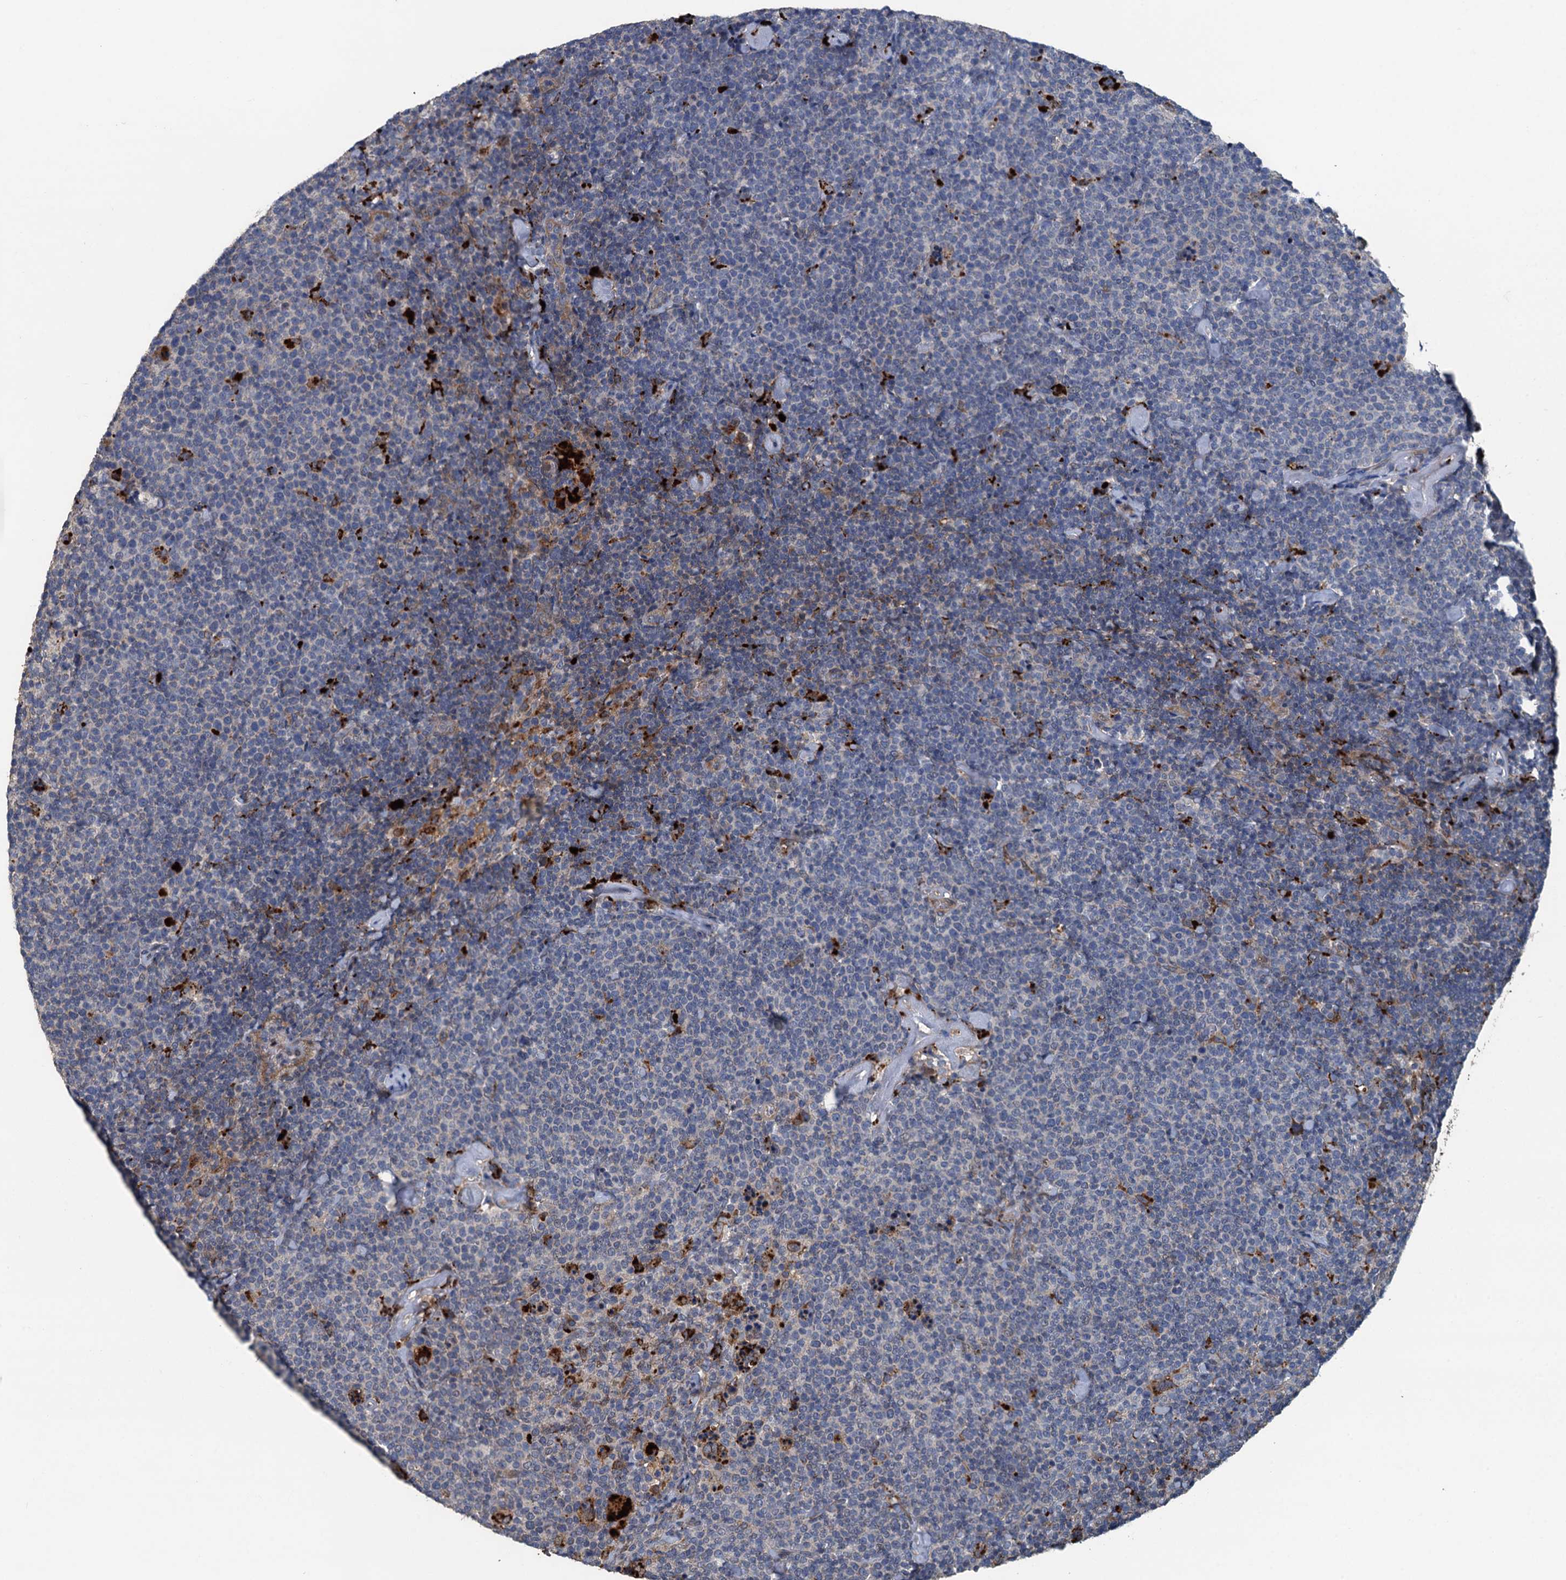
{"staining": {"intensity": "negative", "quantity": "none", "location": "none"}, "tissue": "lymphoma", "cell_type": "Tumor cells", "image_type": "cancer", "snomed": [{"axis": "morphology", "description": "Malignant lymphoma, non-Hodgkin's type, High grade"}, {"axis": "topography", "description": "Lymph node"}], "caption": "IHC micrograph of neoplastic tissue: lymphoma stained with DAB displays no significant protein staining in tumor cells.", "gene": "AGRN", "patient": {"sex": "male", "age": 61}}